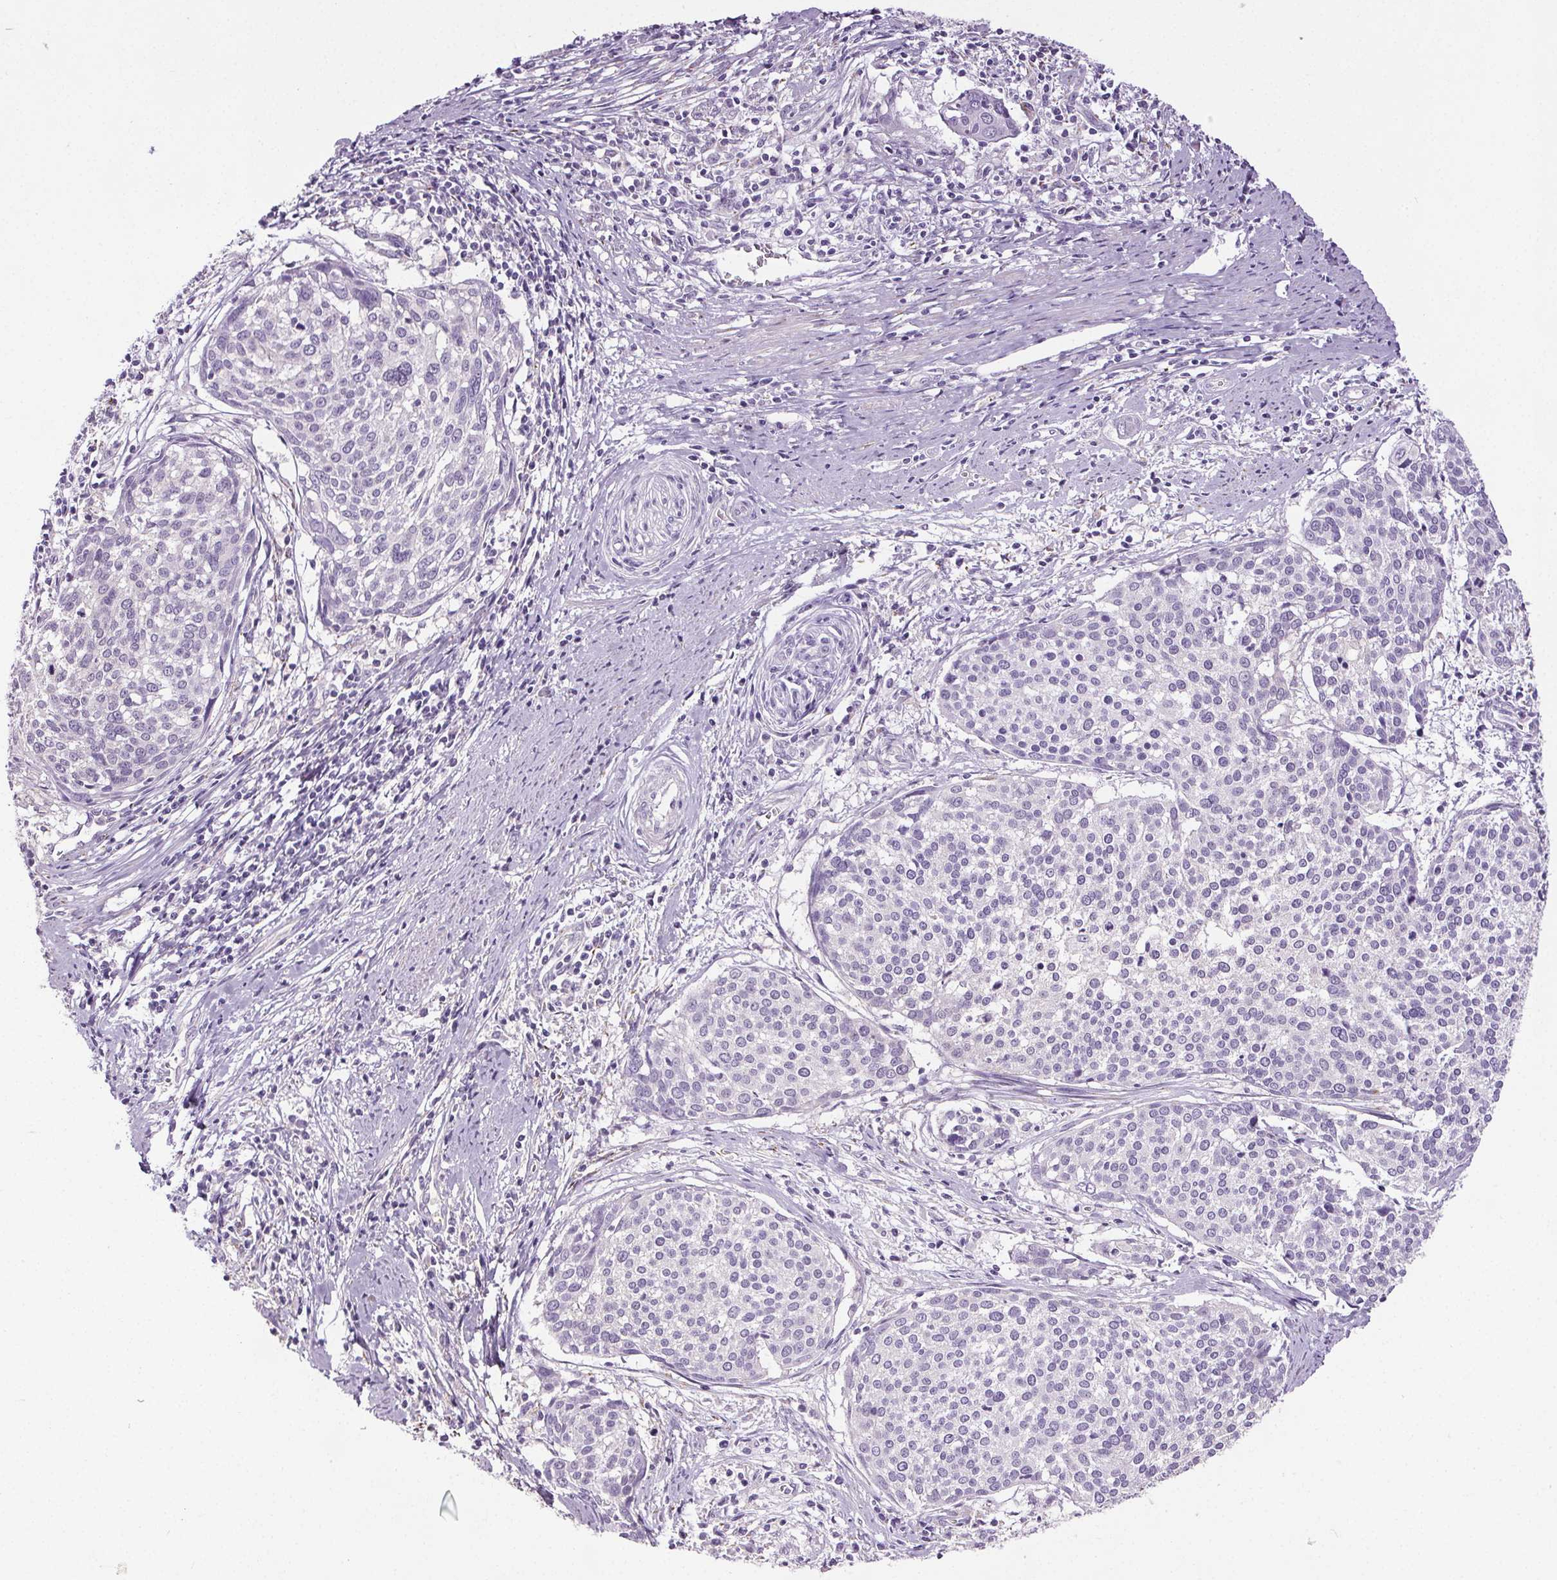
{"staining": {"intensity": "negative", "quantity": "none", "location": "none"}, "tissue": "cervical cancer", "cell_type": "Tumor cells", "image_type": "cancer", "snomed": [{"axis": "morphology", "description": "Squamous cell carcinoma, NOS"}, {"axis": "topography", "description": "Cervix"}], "caption": "A high-resolution histopathology image shows immunohistochemistry staining of cervical squamous cell carcinoma, which reveals no significant expression in tumor cells.", "gene": "GPIHBP1", "patient": {"sex": "female", "age": 39}}